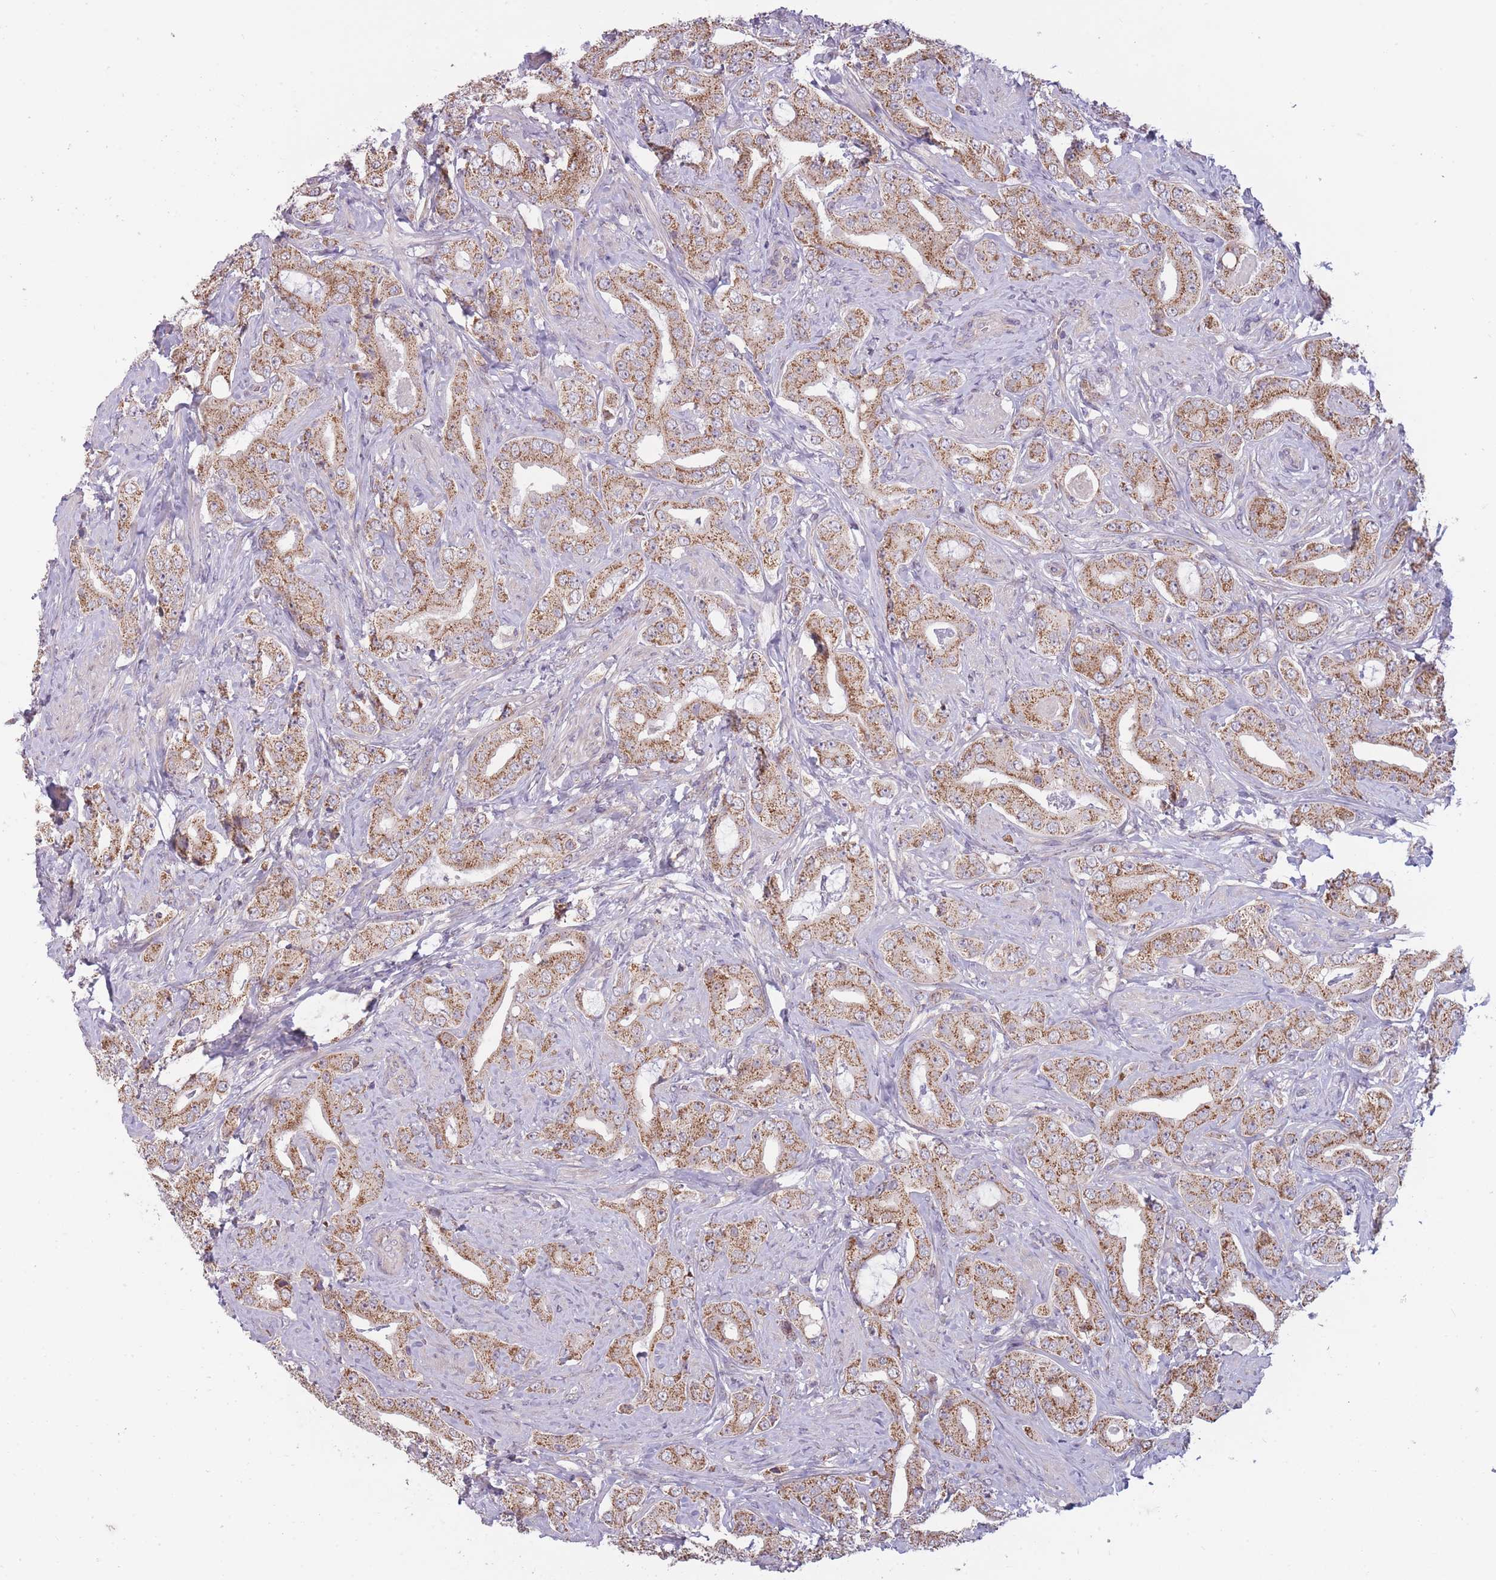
{"staining": {"intensity": "moderate", "quantity": ">75%", "location": "cytoplasmic/membranous"}, "tissue": "prostate cancer", "cell_type": "Tumor cells", "image_type": "cancer", "snomed": [{"axis": "morphology", "description": "Adenocarcinoma, High grade"}, {"axis": "topography", "description": "Prostate"}], "caption": "Prostate cancer (high-grade adenocarcinoma) was stained to show a protein in brown. There is medium levels of moderate cytoplasmic/membranous staining in approximately >75% of tumor cells. Using DAB (3,3'-diaminobenzidine) (brown) and hematoxylin (blue) stains, captured at high magnification using brightfield microscopy.", "gene": "MRPS18C", "patient": {"sex": "male", "age": 63}}